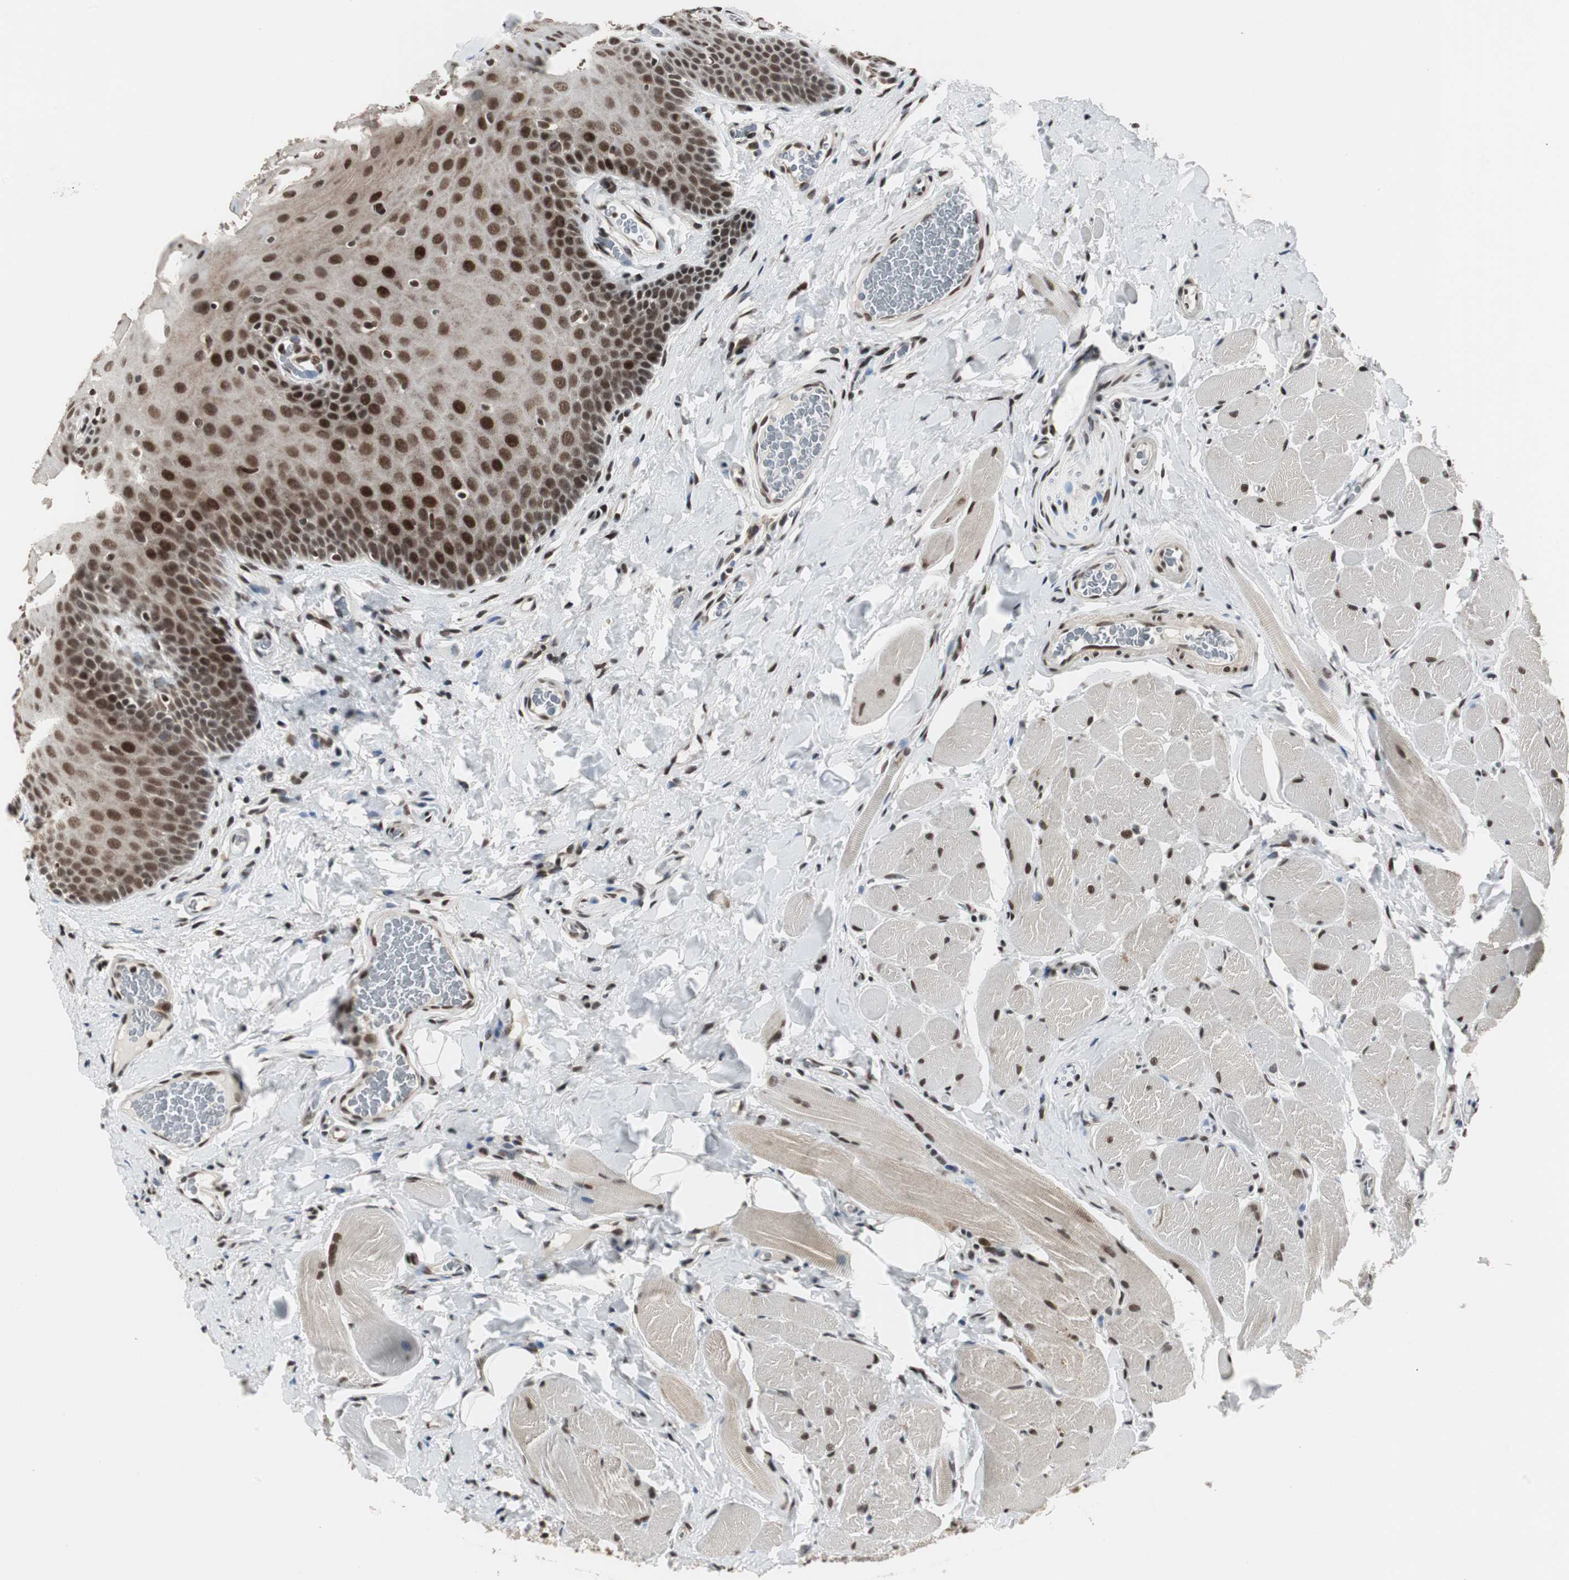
{"staining": {"intensity": "strong", "quantity": ">75%", "location": "nuclear"}, "tissue": "oral mucosa", "cell_type": "Squamous epithelial cells", "image_type": "normal", "snomed": [{"axis": "morphology", "description": "Normal tissue, NOS"}, {"axis": "topography", "description": "Oral tissue"}], "caption": "Normal oral mucosa reveals strong nuclear expression in approximately >75% of squamous epithelial cells (DAB (3,3'-diaminobenzidine) = brown stain, brightfield microscopy at high magnification)..", "gene": "CDK9", "patient": {"sex": "male", "age": 54}}